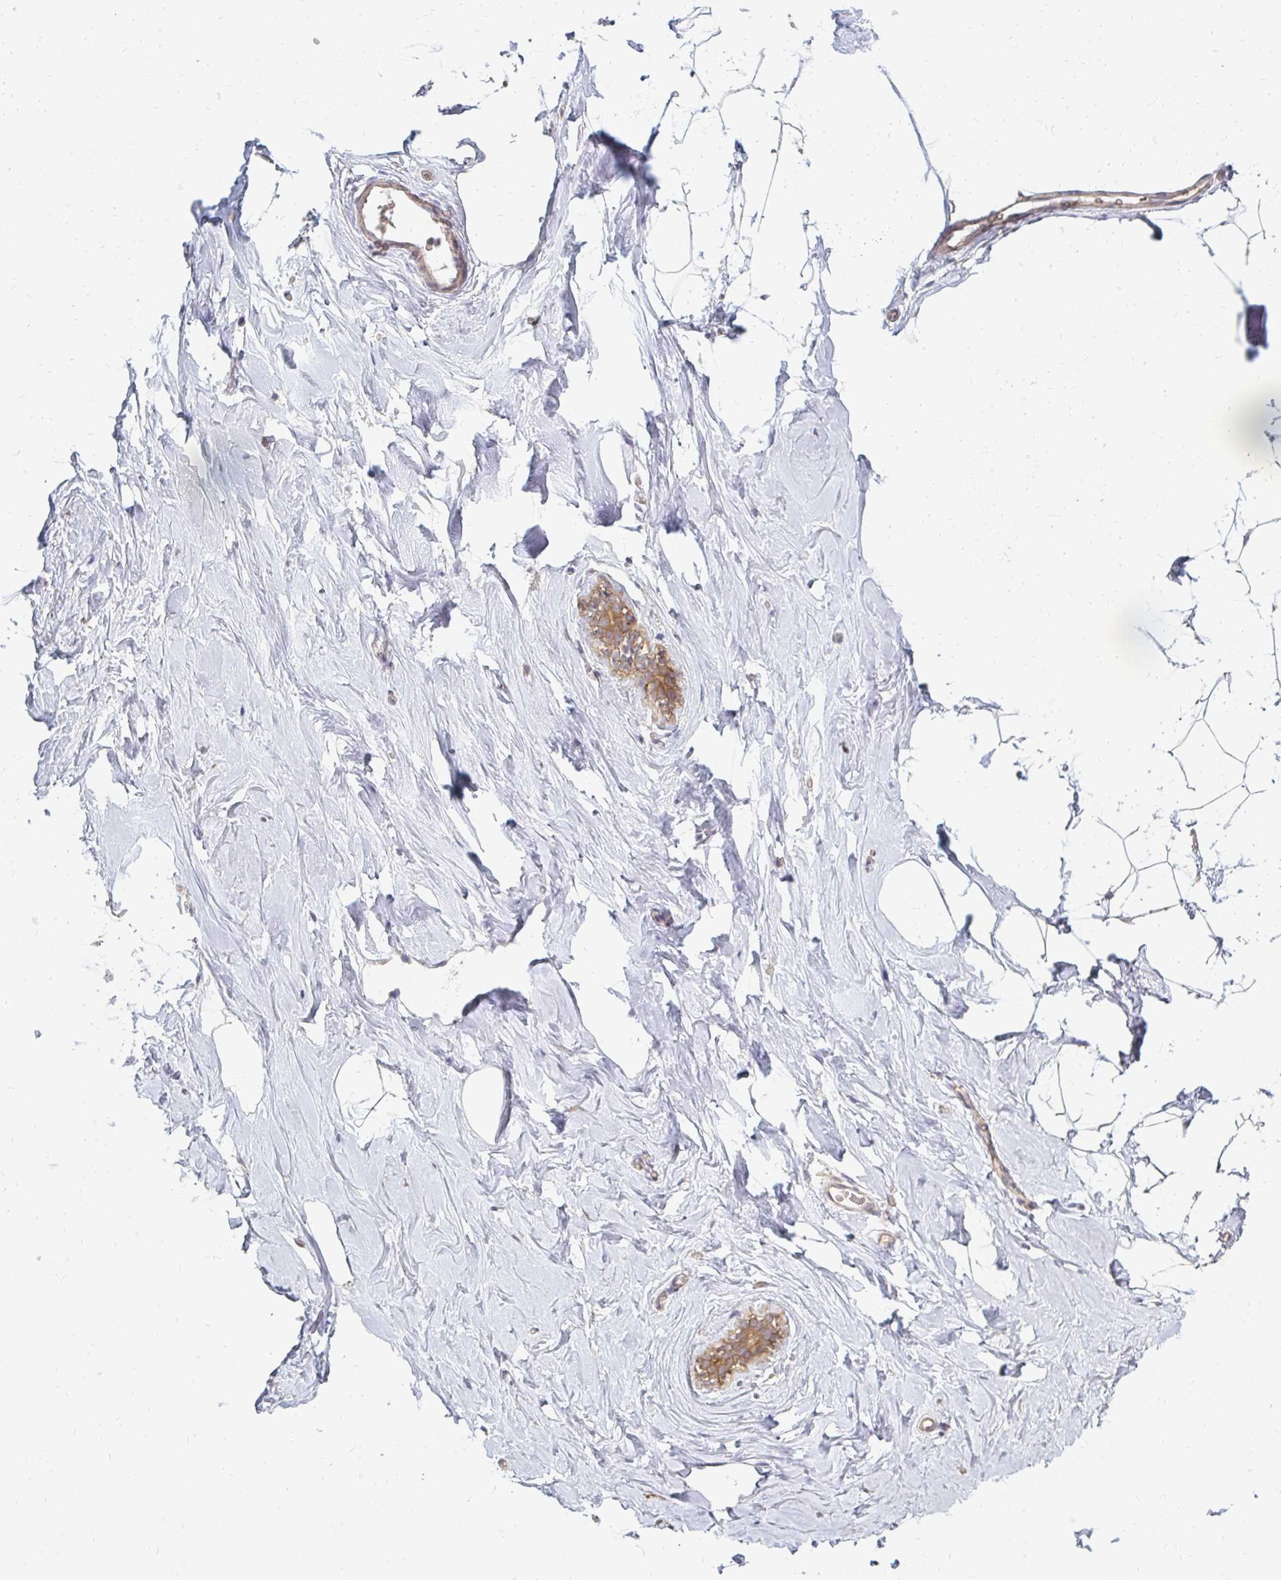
{"staining": {"intensity": "negative", "quantity": "none", "location": "none"}, "tissue": "breast", "cell_type": "Adipocytes", "image_type": "normal", "snomed": [{"axis": "morphology", "description": "Normal tissue, NOS"}, {"axis": "topography", "description": "Breast"}], "caption": "This is a histopathology image of IHC staining of benign breast, which shows no staining in adipocytes.", "gene": "ZNF285", "patient": {"sex": "female", "age": 32}}